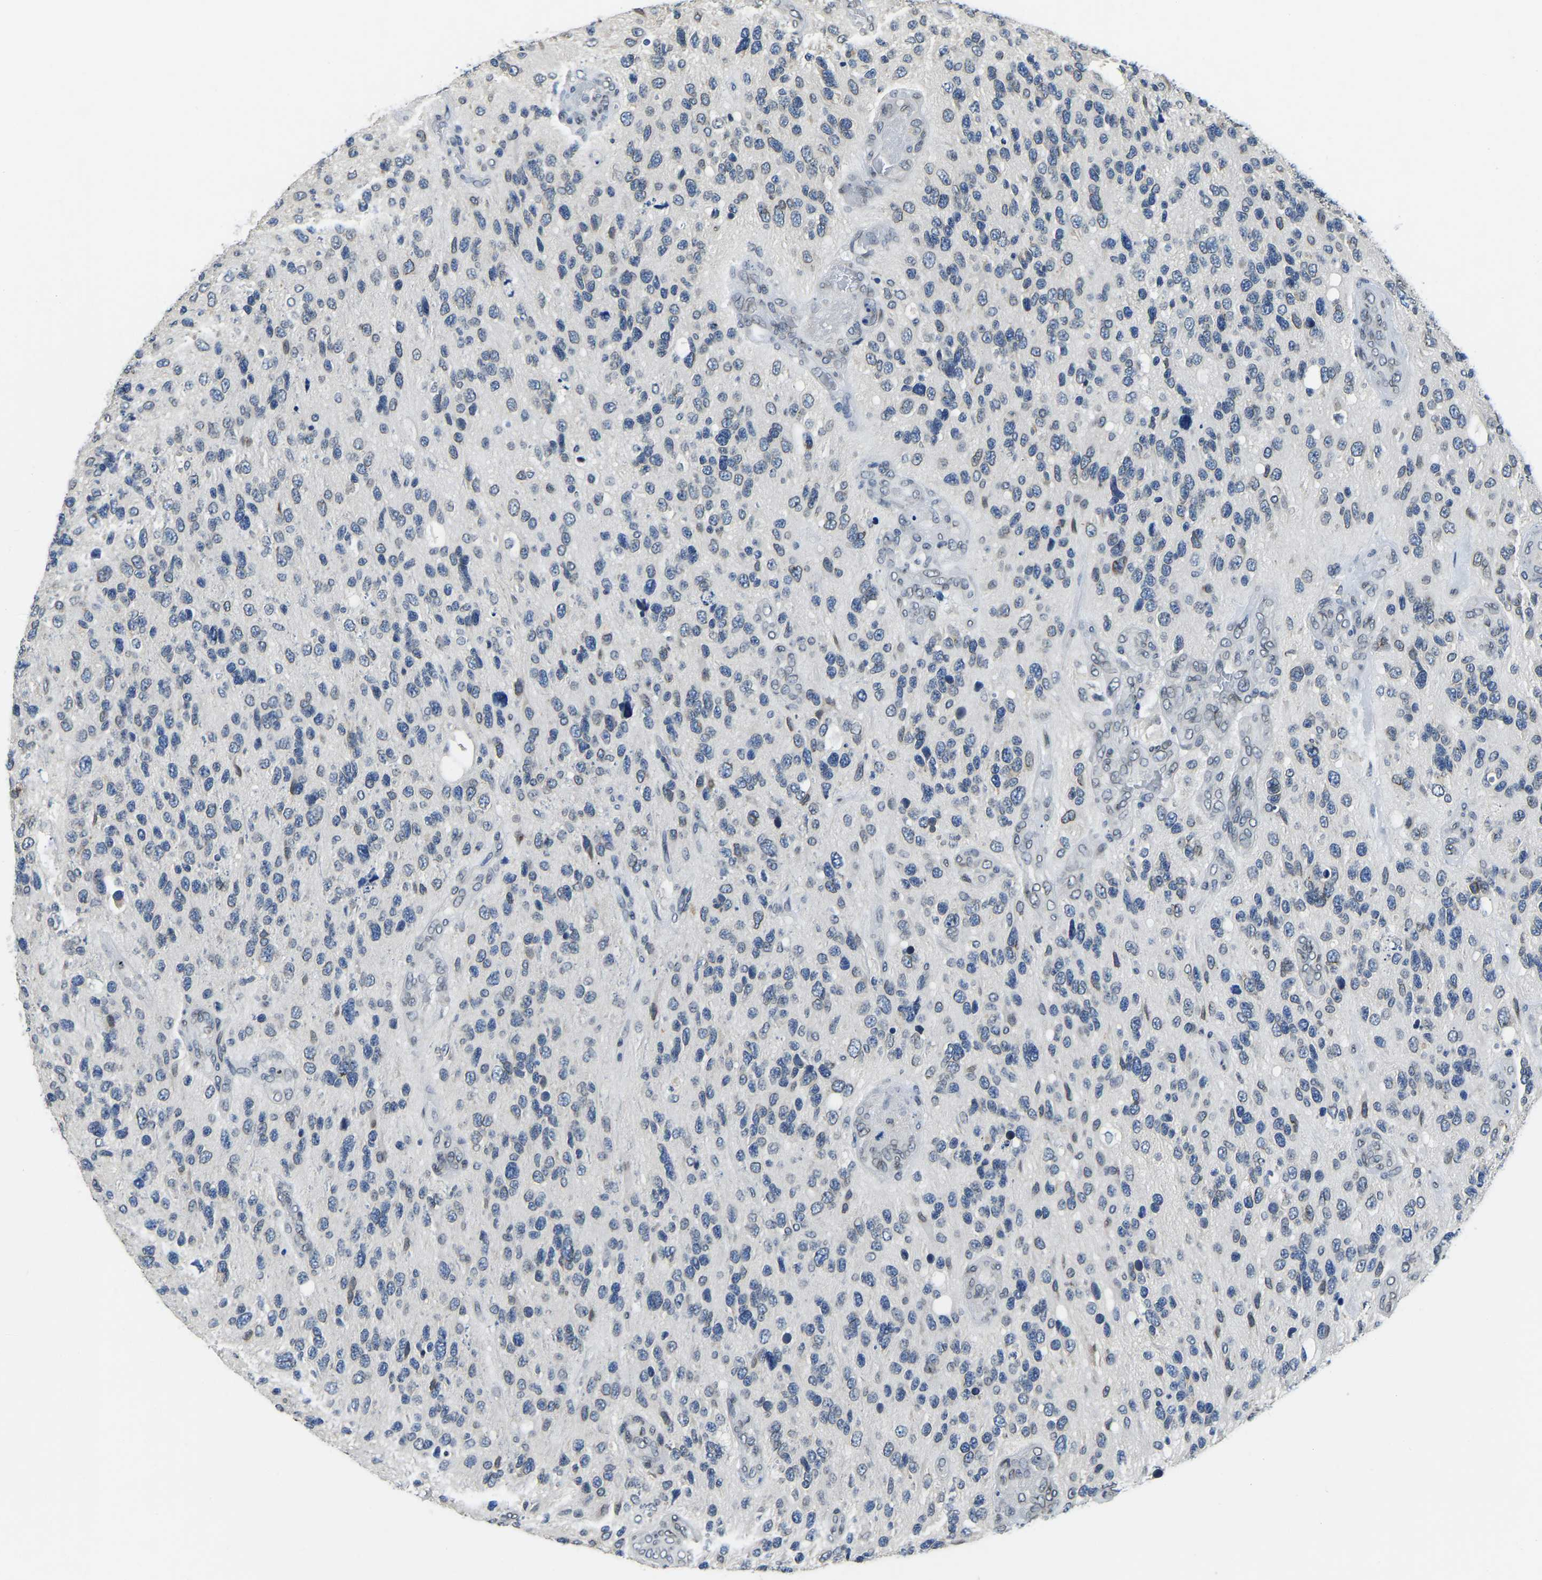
{"staining": {"intensity": "negative", "quantity": "none", "location": "none"}, "tissue": "glioma", "cell_type": "Tumor cells", "image_type": "cancer", "snomed": [{"axis": "morphology", "description": "Glioma, malignant, High grade"}, {"axis": "topography", "description": "Brain"}], "caption": "Immunohistochemistry (IHC) image of human glioma stained for a protein (brown), which shows no staining in tumor cells.", "gene": "RANBP2", "patient": {"sex": "female", "age": 58}}